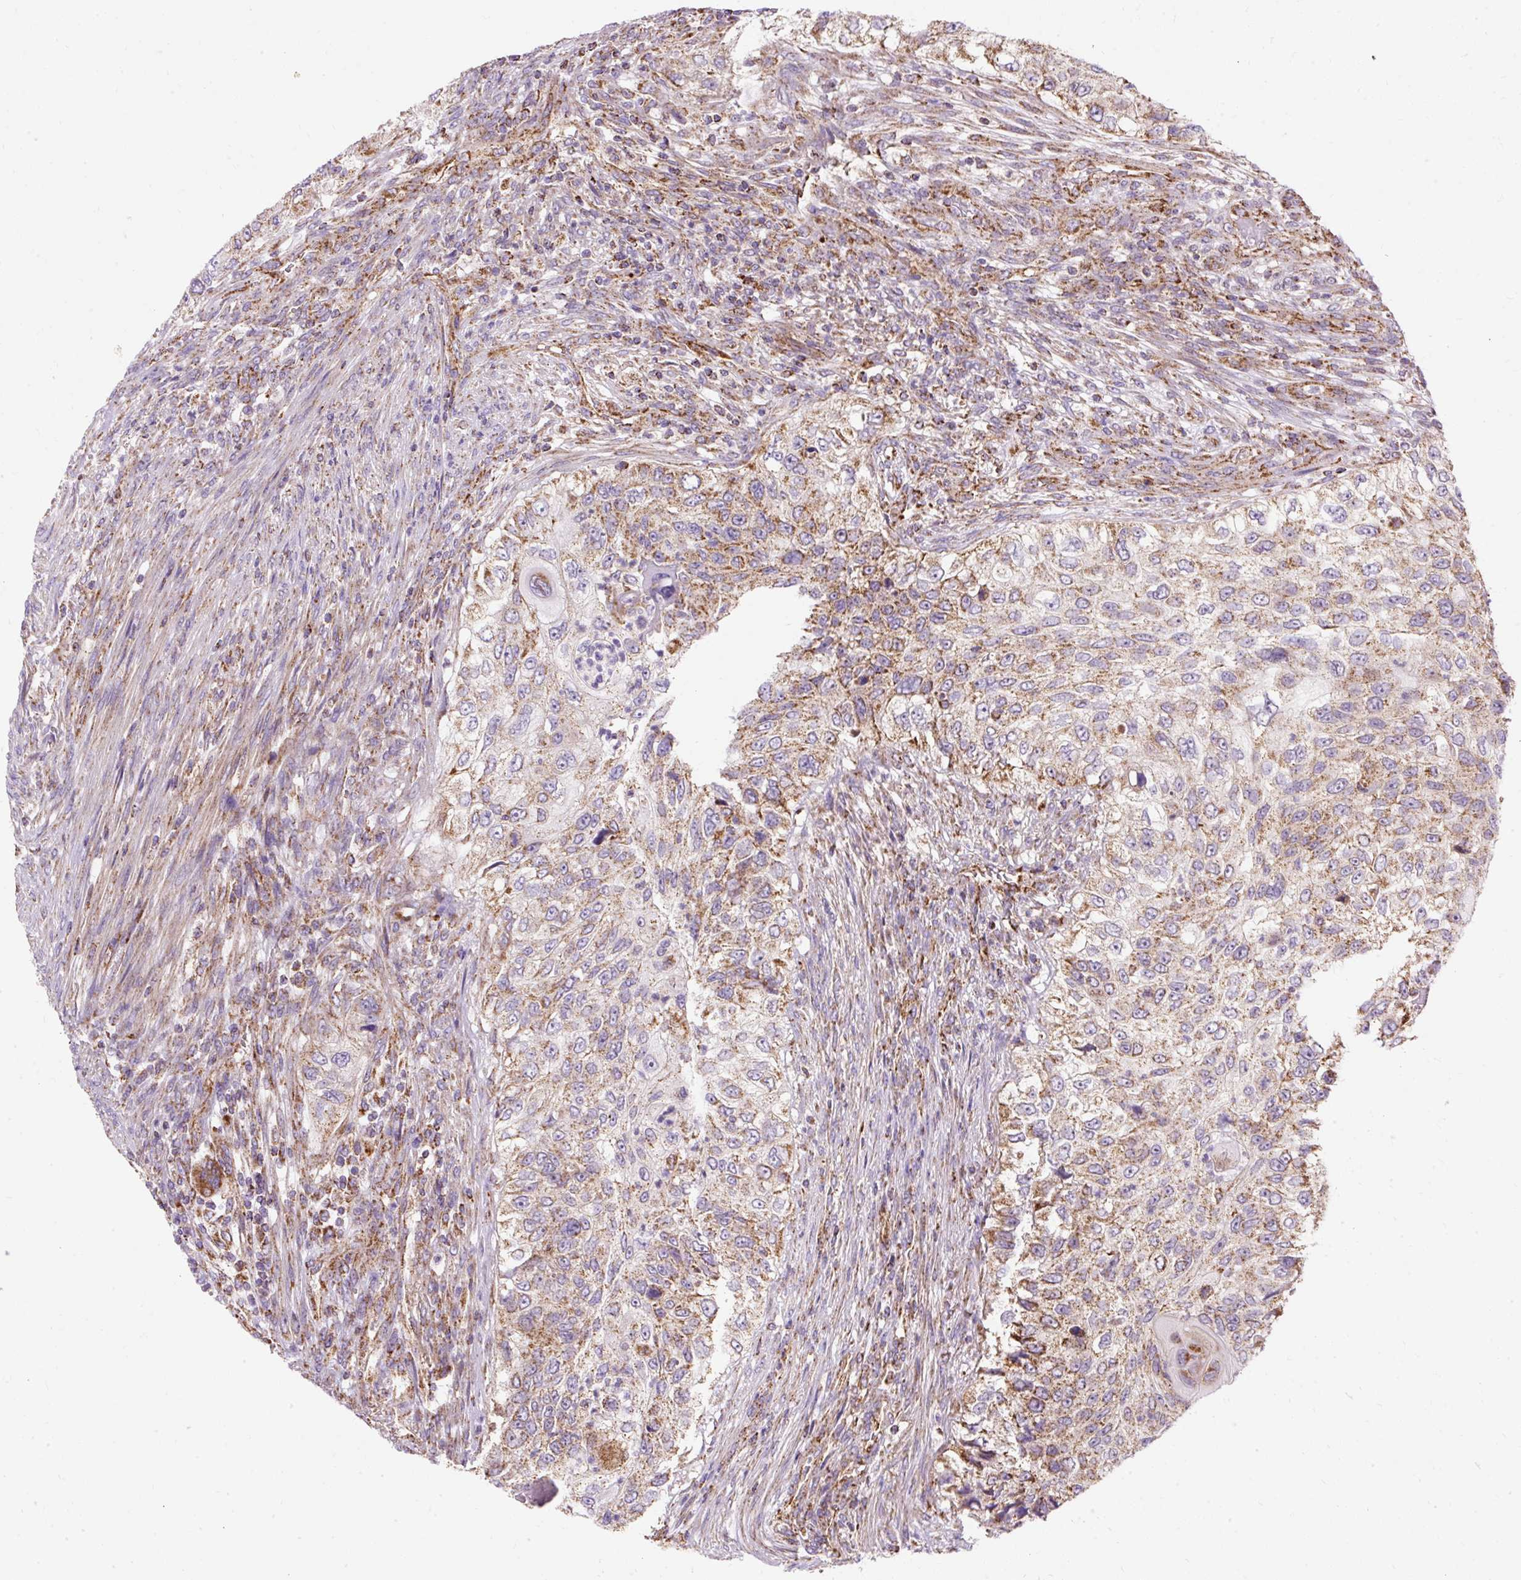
{"staining": {"intensity": "moderate", "quantity": ">75%", "location": "cytoplasmic/membranous"}, "tissue": "urothelial cancer", "cell_type": "Tumor cells", "image_type": "cancer", "snomed": [{"axis": "morphology", "description": "Urothelial carcinoma, High grade"}, {"axis": "topography", "description": "Urinary bladder"}], "caption": "Protein staining exhibits moderate cytoplasmic/membranous staining in approximately >75% of tumor cells in urothelial cancer.", "gene": "CEP290", "patient": {"sex": "female", "age": 60}}